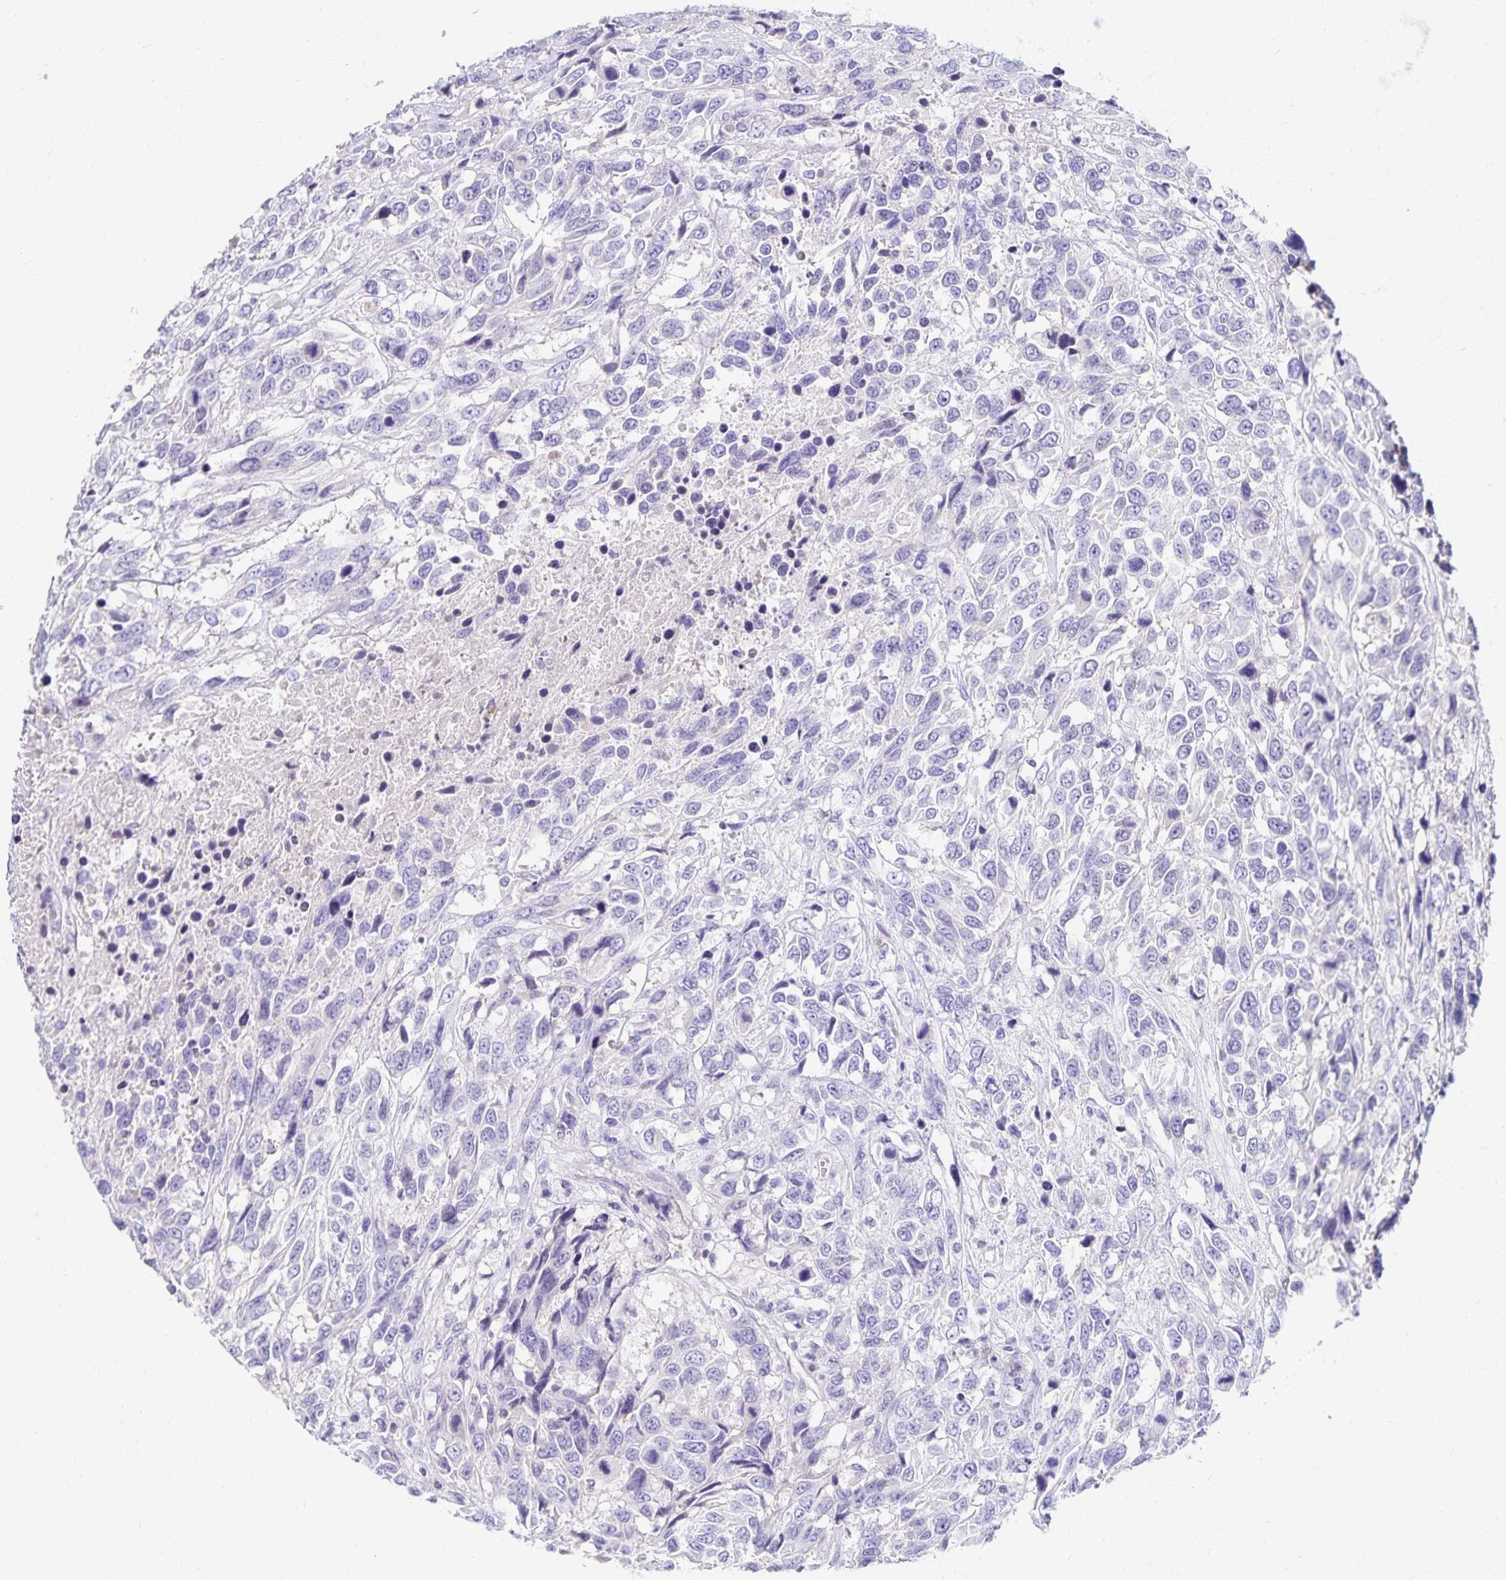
{"staining": {"intensity": "negative", "quantity": "none", "location": "none"}, "tissue": "urothelial cancer", "cell_type": "Tumor cells", "image_type": "cancer", "snomed": [{"axis": "morphology", "description": "Urothelial carcinoma, High grade"}, {"axis": "topography", "description": "Urinary bladder"}], "caption": "Urothelial cancer stained for a protein using immunohistochemistry (IHC) exhibits no positivity tumor cells.", "gene": "PAX5", "patient": {"sex": "female", "age": 70}}